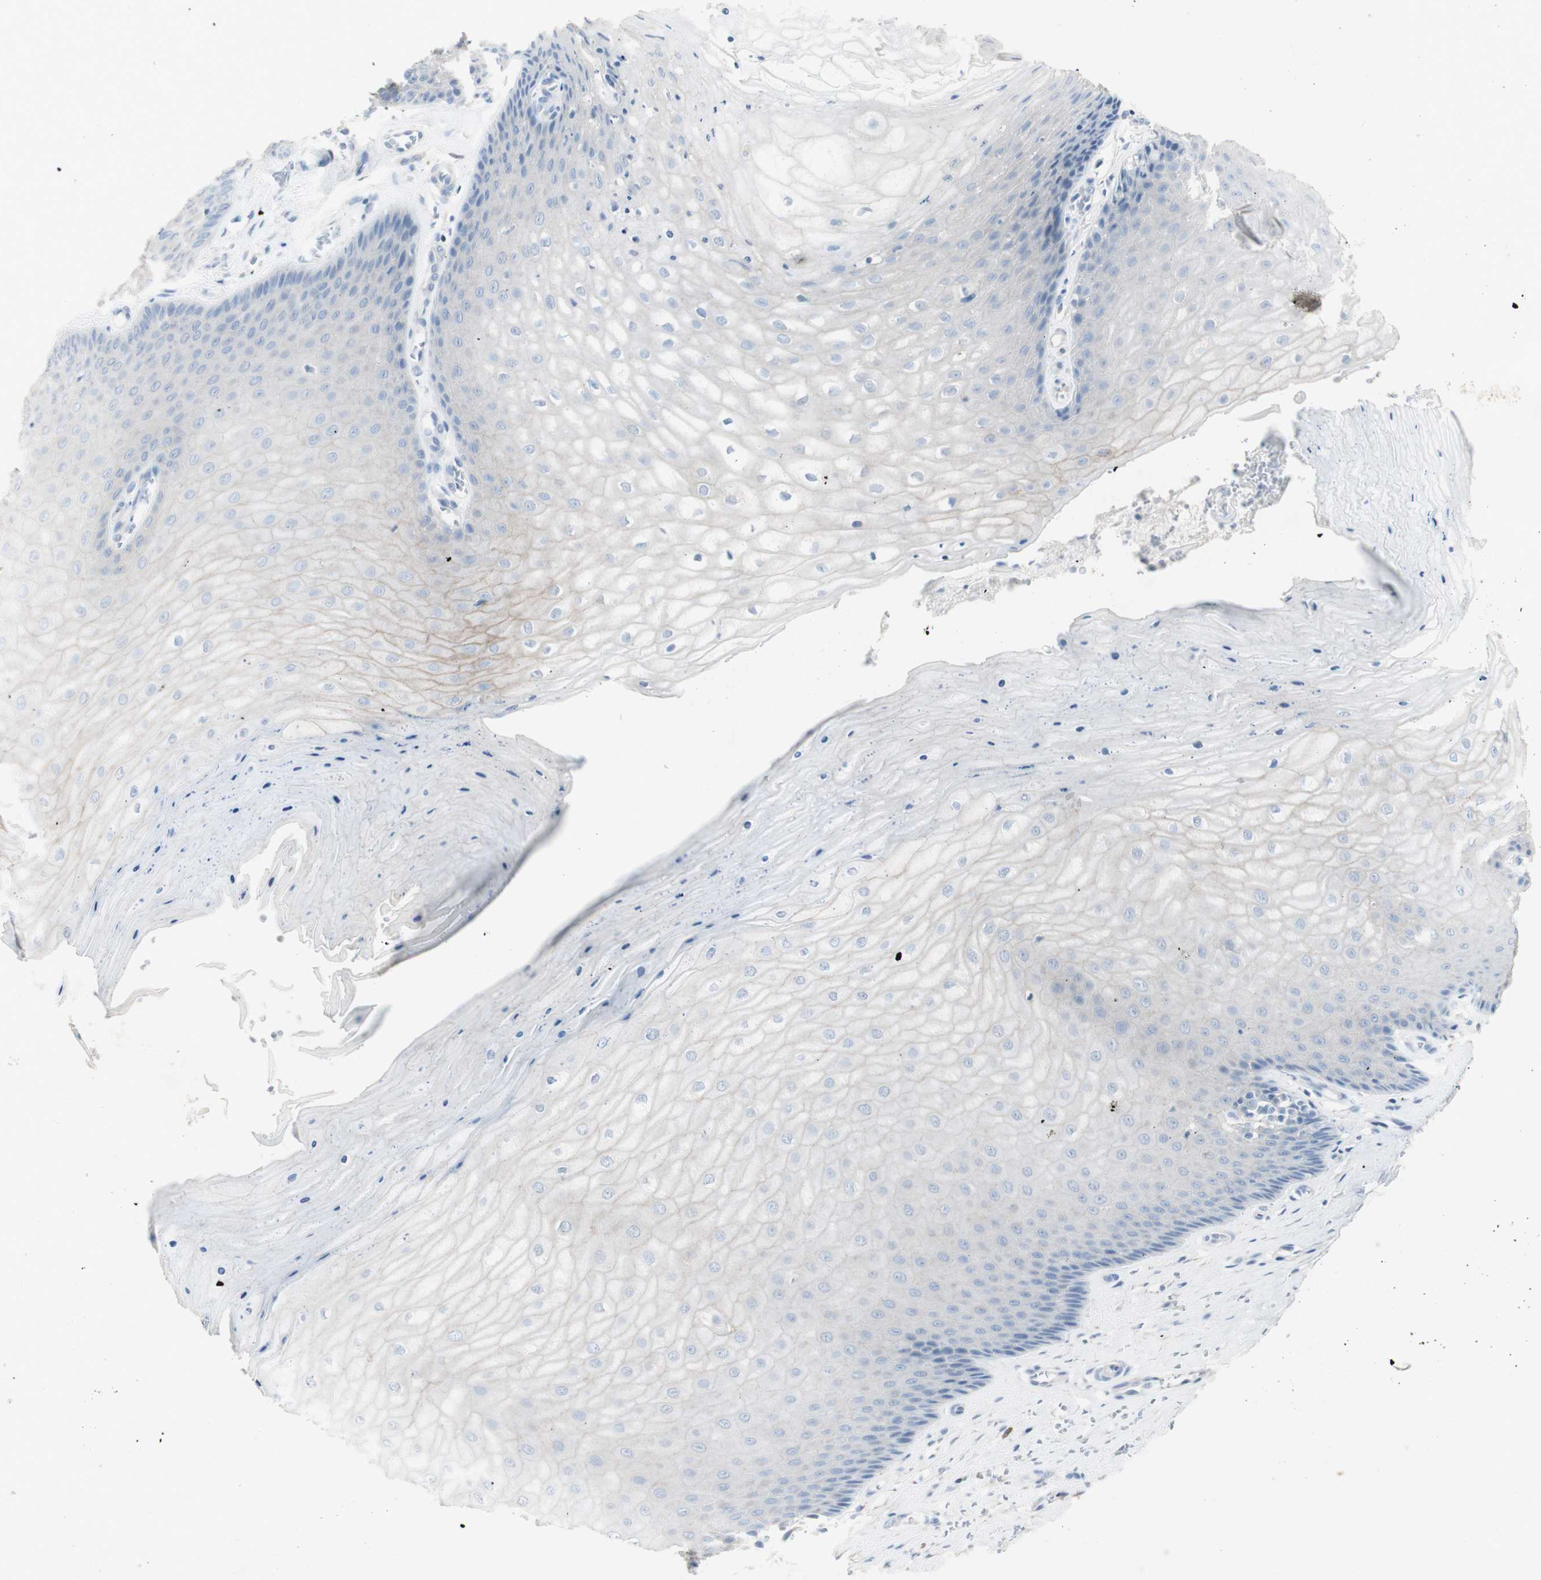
{"staining": {"intensity": "negative", "quantity": "none", "location": "none"}, "tissue": "cervix", "cell_type": "Glandular cells", "image_type": "normal", "snomed": [{"axis": "morphology", "description": "Normal tissue, NOS"}, {"axis": "topography", "description": "Cervix"}], "caption": "A high-resolution histopathology image shows IHC staining of normal cervix, which demonstrates no significant positivity in glandular cells. (IHC, brightfield microscopy, high magnification).", "gene": "ART3", "patient": {"sex": "female", "age": 55}}